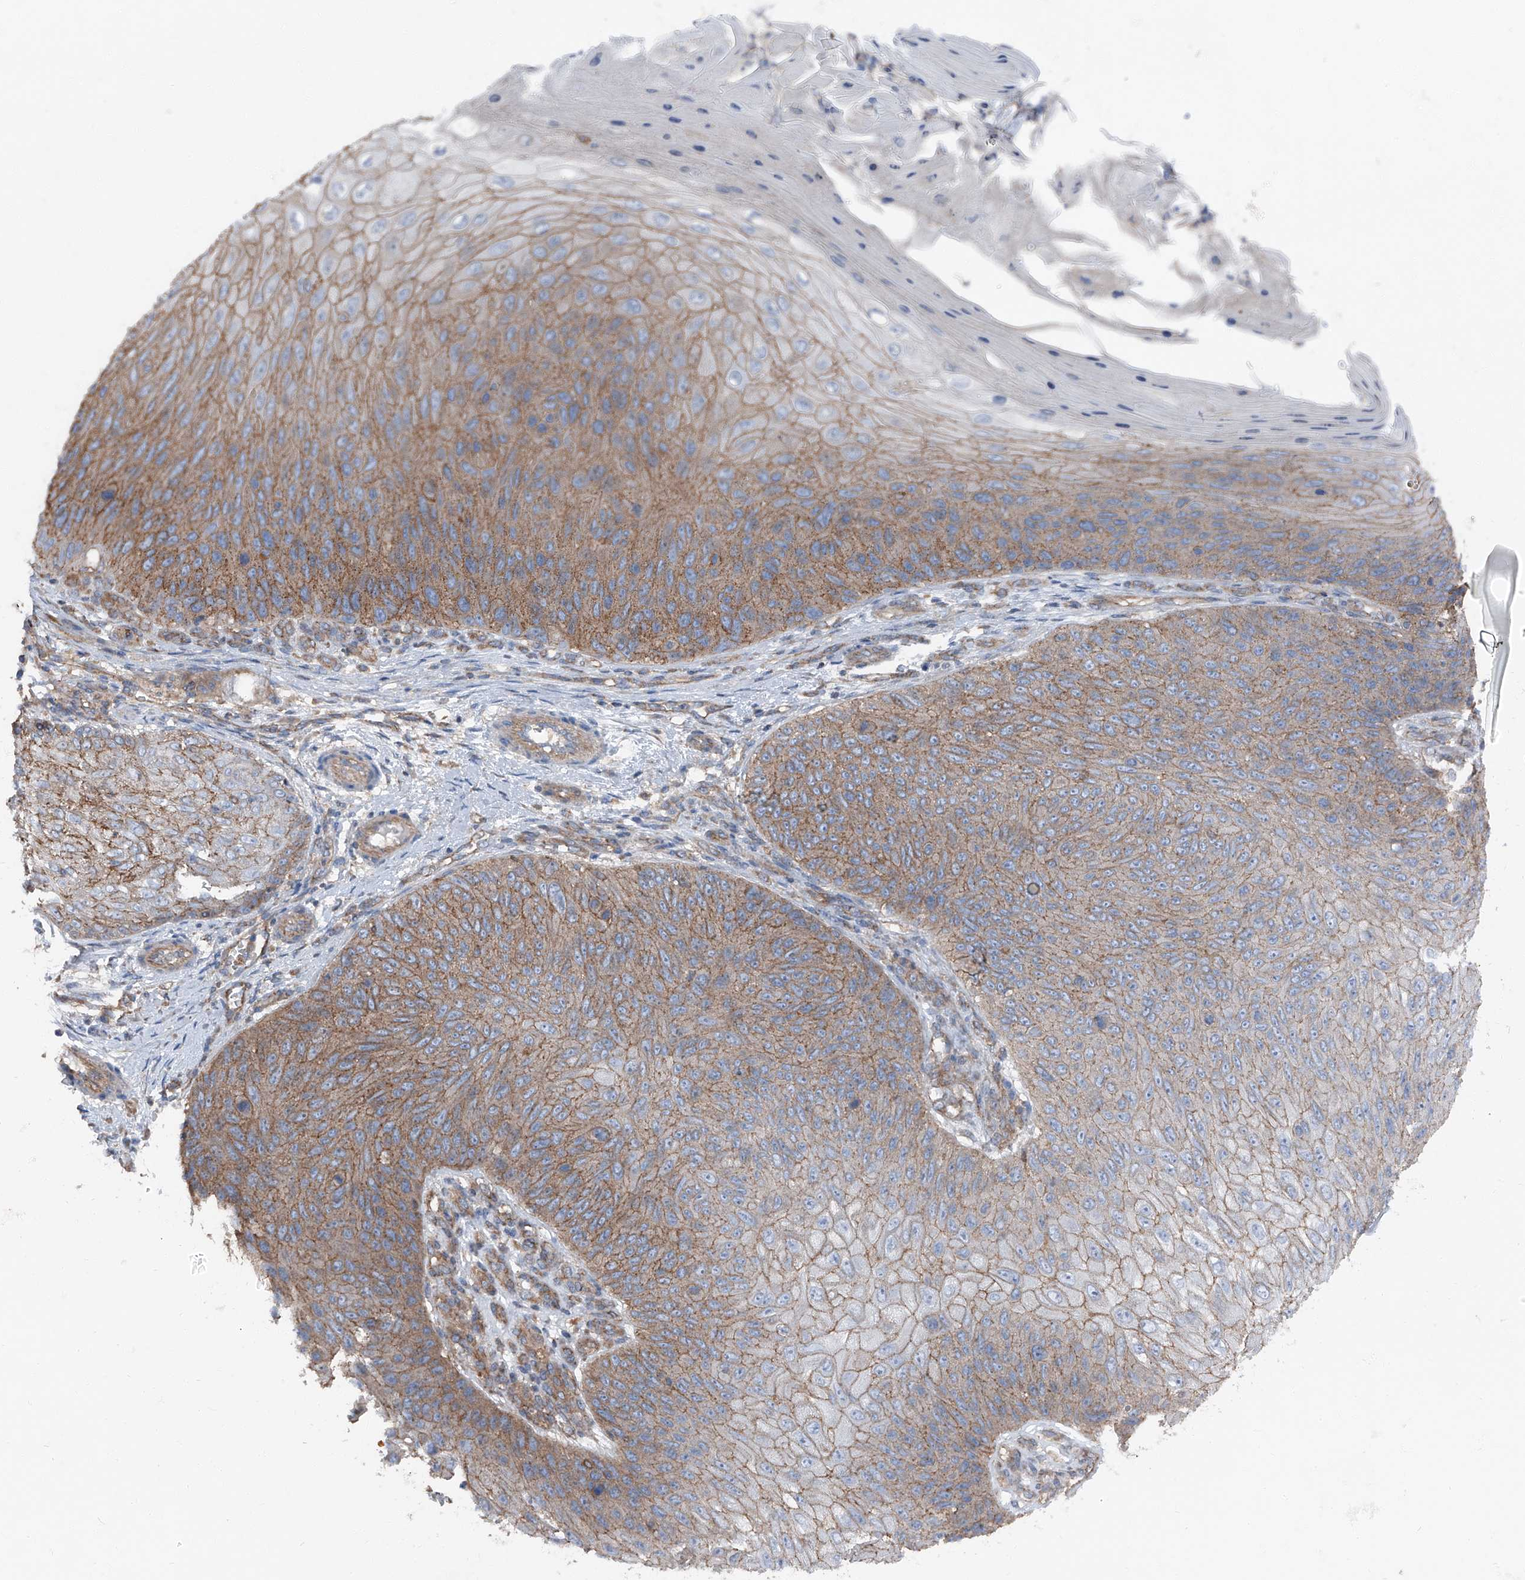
{"staining": {"intensity": "moderate", "quantity": ">75%", "location": "cytoplasmic/membranous"}, "tissue": "skin cancer", "cell_type": "Tumor cells", "image_type": "cancer", "snomed": [{"axis": "morphology", "description": "Squamous cell carcinoma, NOS"}, {"axis": "topography", "description": "Skin"}], "caption": "Skin squamous cell carcinoma stained with a protein marker displays moderate staining in tumor cells.", "gene": "GPR142", "patient": {"sex": "female", "age": 88}}